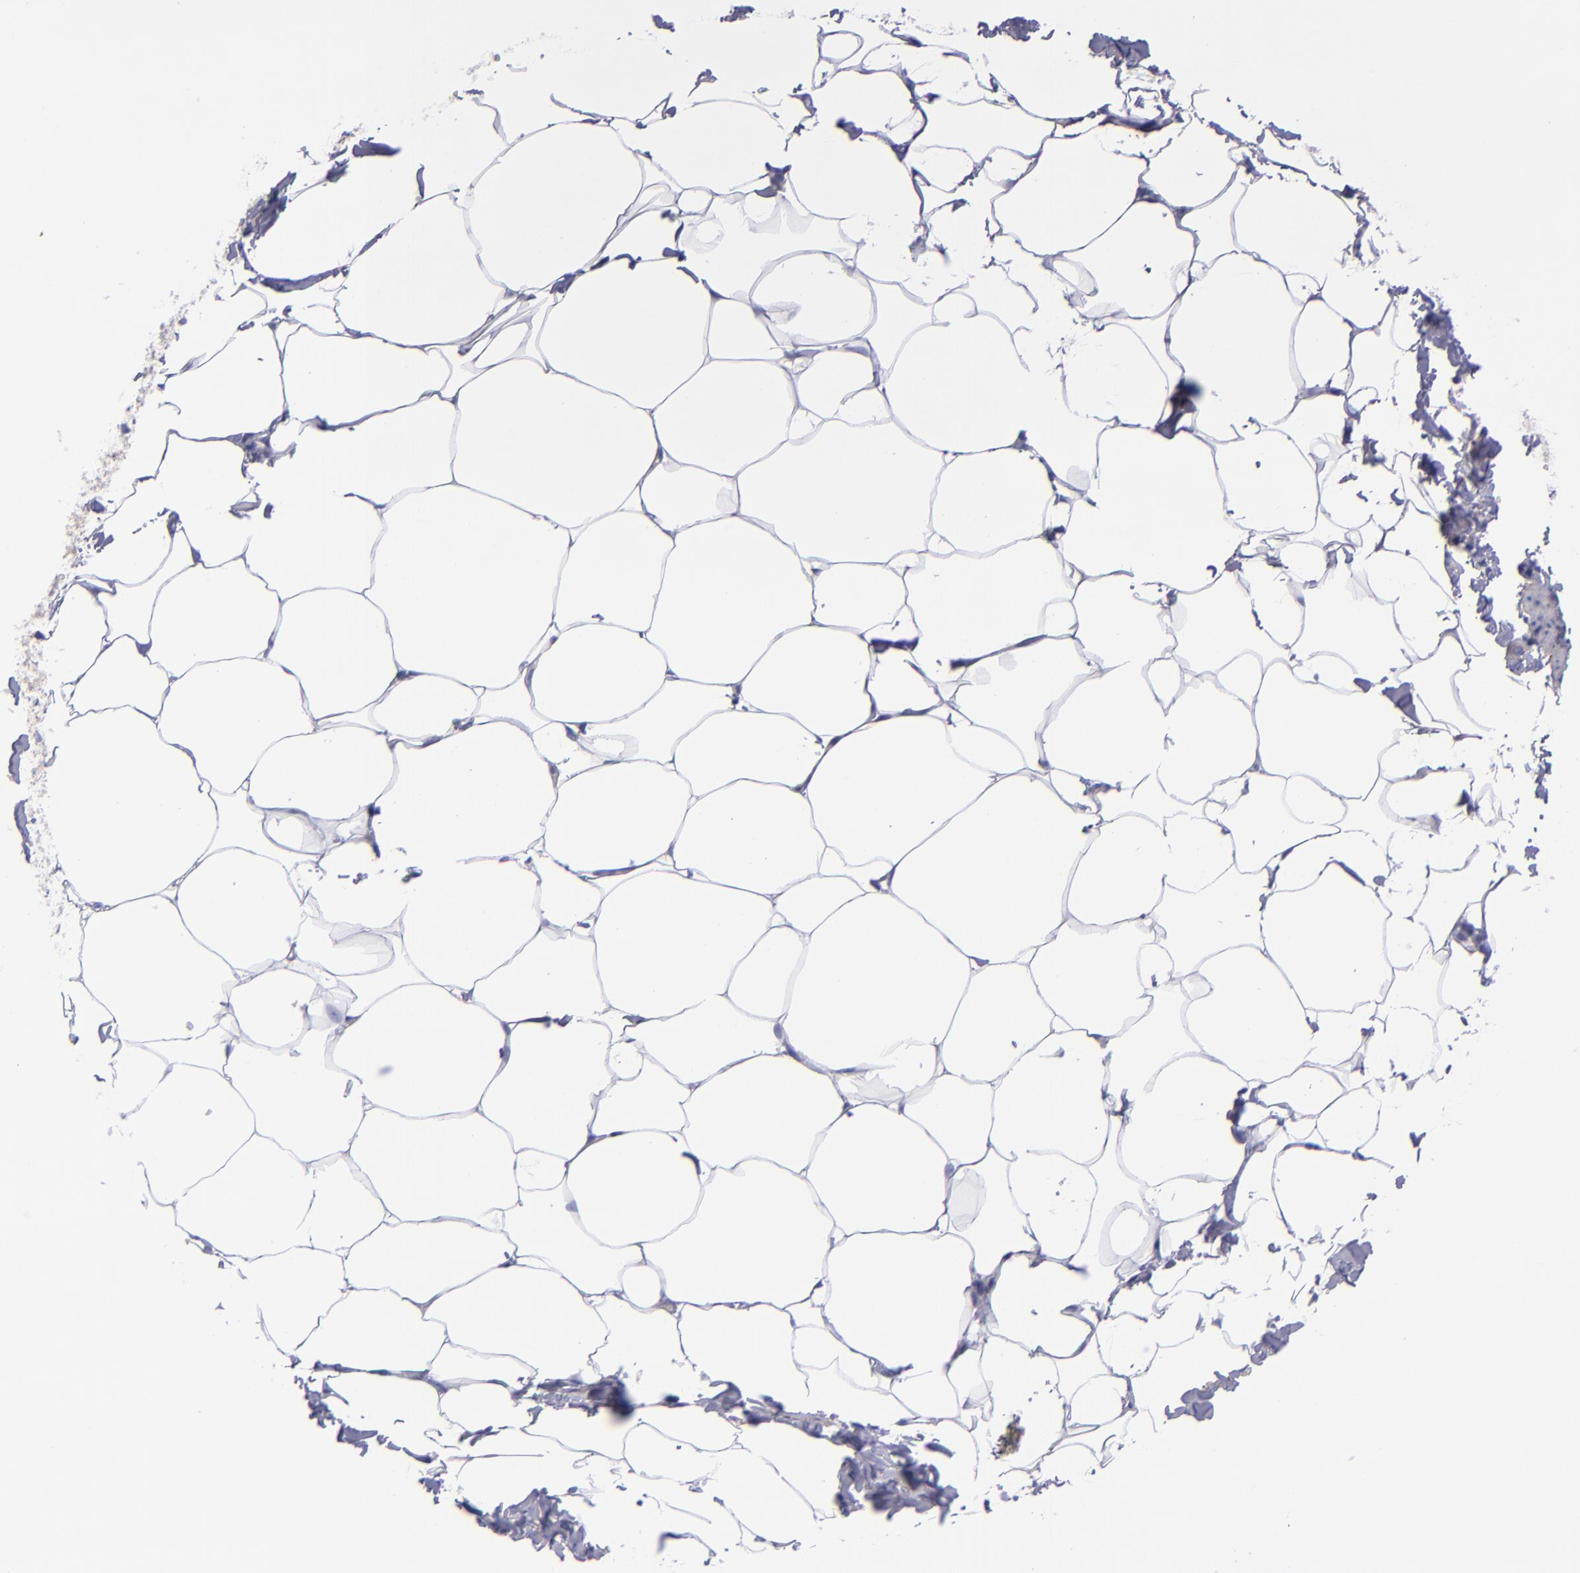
{"staining": {"intensity": "negative", "quantity": "none", "location": "none"}, "tissue": "adipose tissue", "cell_type": "Adipocytes", "image_type": "normal", "snomed": [{"axis": "morphology", "description": "Normal tissue, NOS"}, {"axis": "topography", "description": "Vascular tissue"}], "caption": "This is a micrograph of immunohistochemistry (IHC) staining of benign adipose tissue, which shows no expression in adipocytes. The staining was performed using DAB to visualize the protein expression in brown, while the nuclei were stained in blue with hematoxylin (Magnification: 20x).", "gene": "ITGAV", "patient": {"sex": "male", "age": 41}}